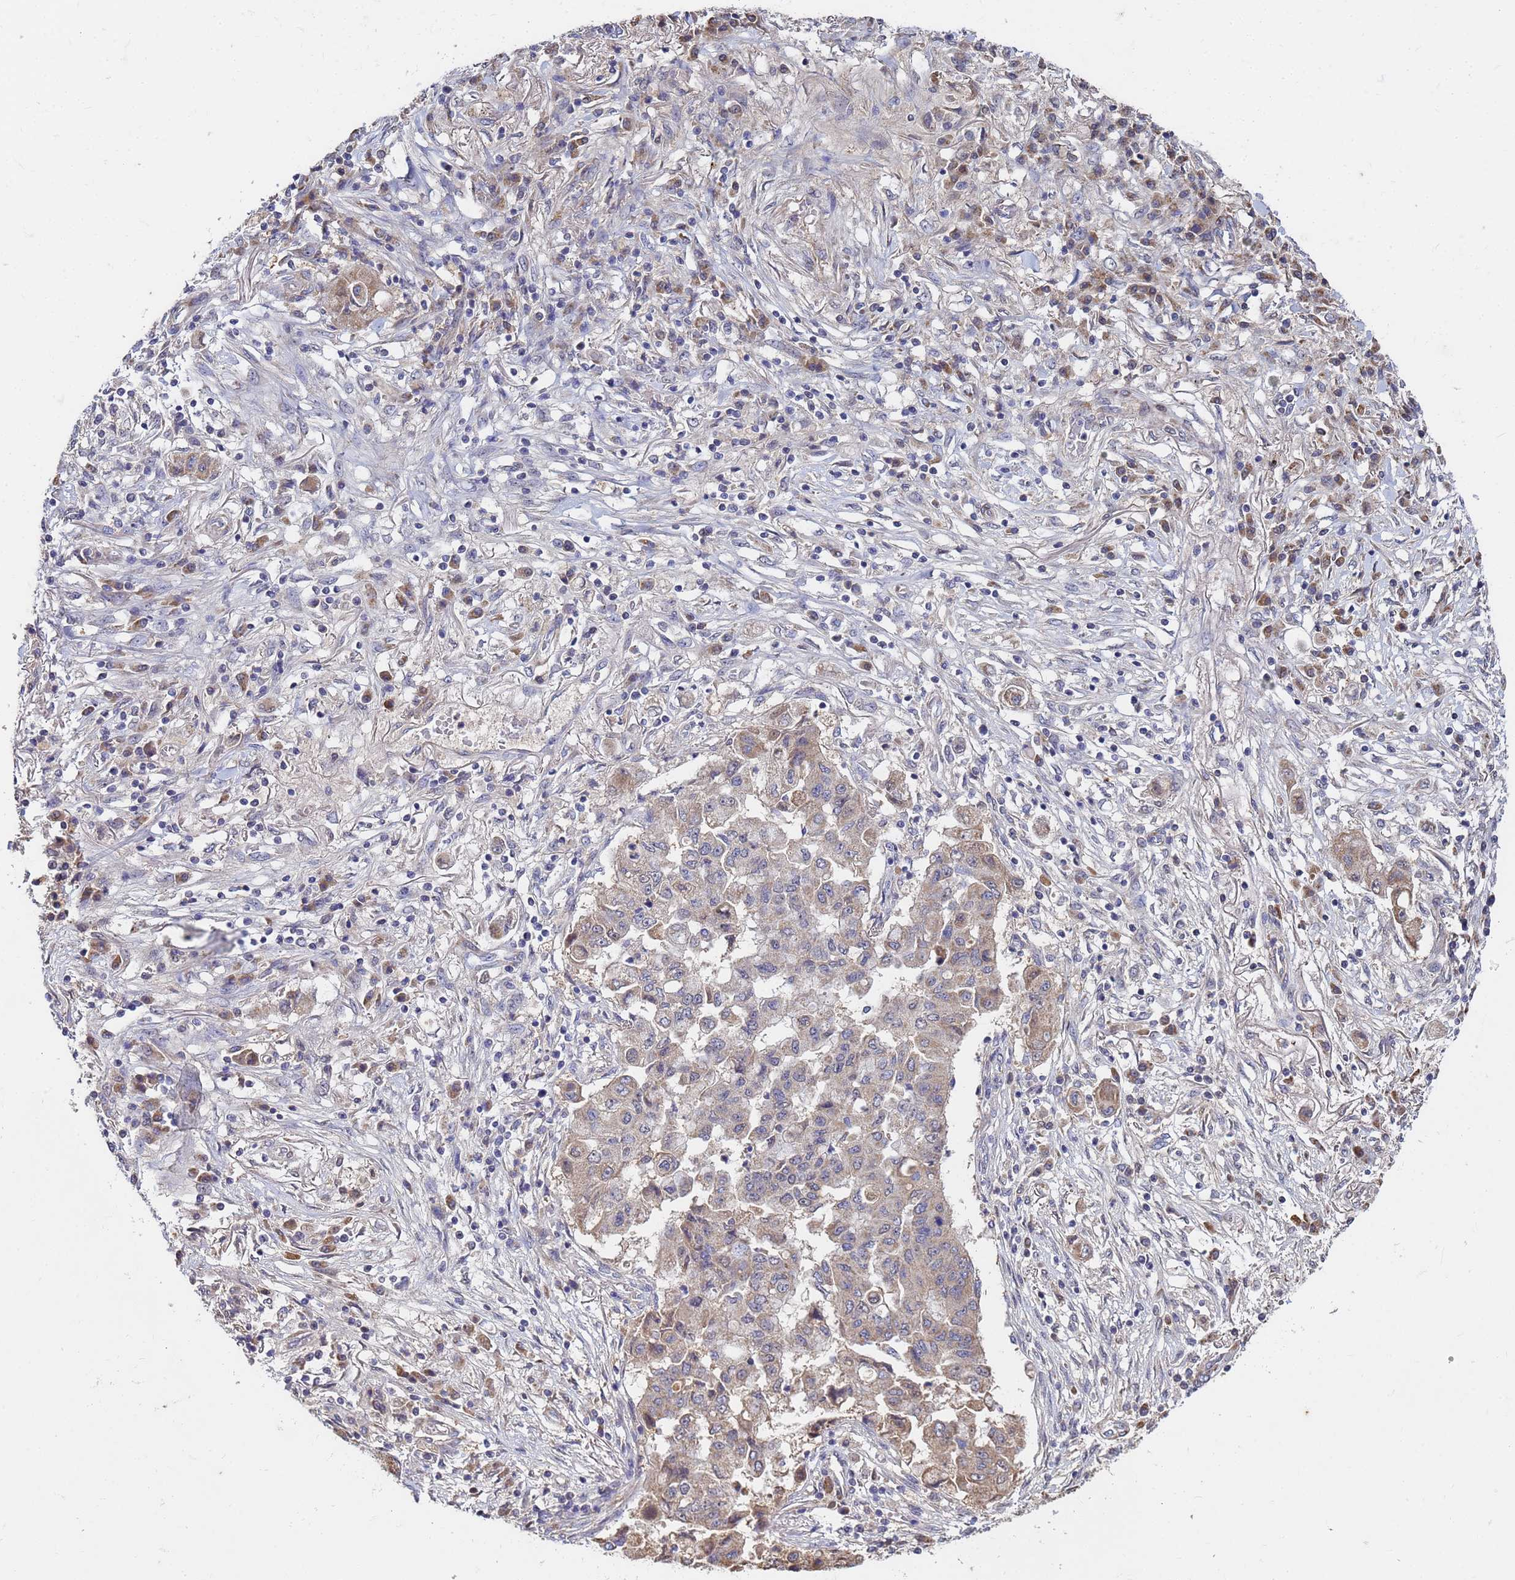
{"staining": {"intensity": "weak", "quantity": "25%-75%", "location": "cytoplasmic/membranous"}, "tissue": "lung cancer", "cell_type": "Tumor cells", "image_type": "cancer", "snomed": [{"axis": "morphology", "description": "Squamous cell carcinoma, NOS"}, {"axis": "topography", "description": "Lung"}], "caption": "Lung cancer stained with DAB (3,3'-diaminobenzidine) immunohistochemistry exhibits low levels of weak cytoplasmic/membranous expression in approximately 25%-75% of tumor cells.", "gene": "C5orf34", "patient": {"sex": "male", "age": 74}}